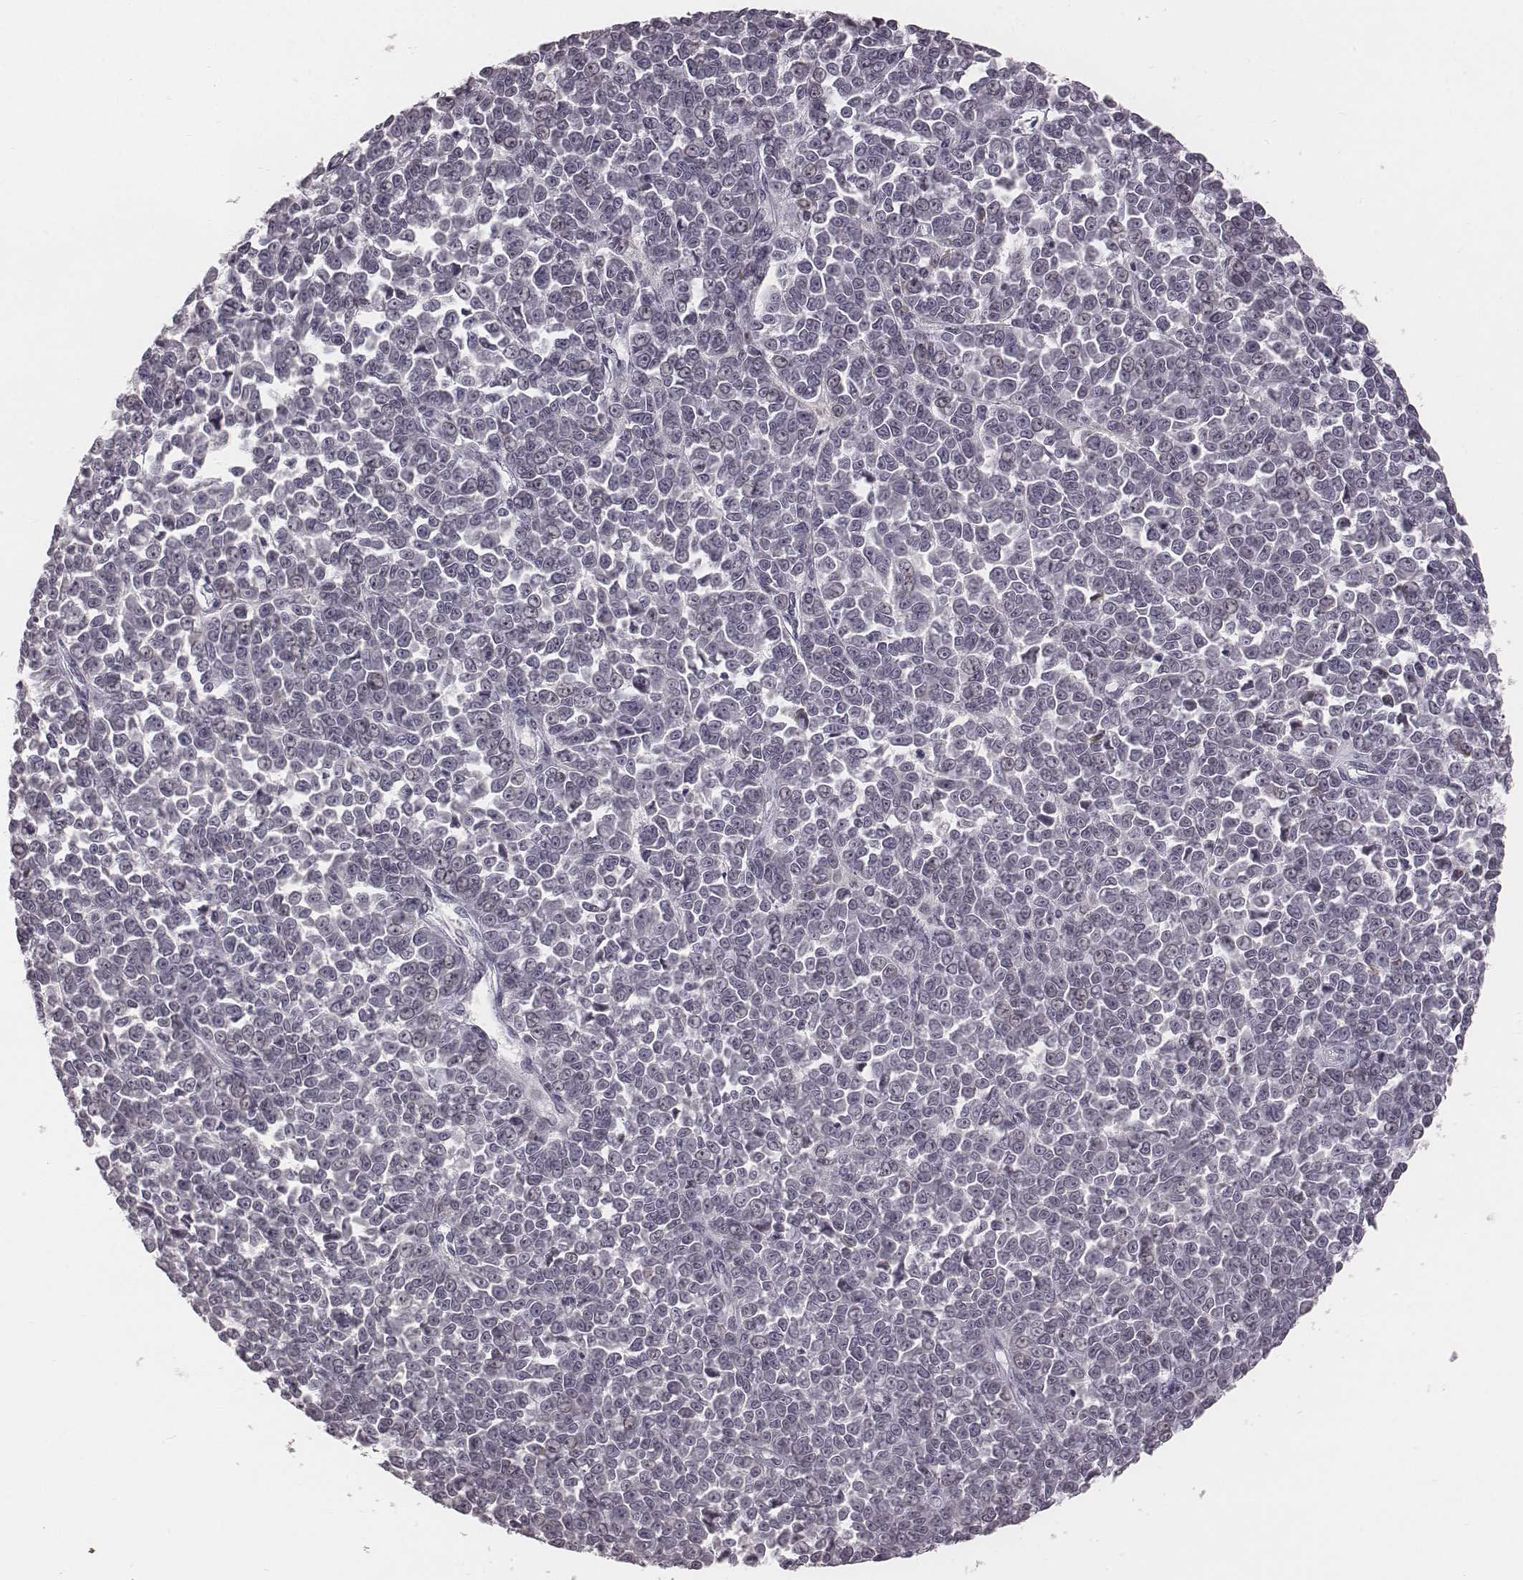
{"staining": {"intensity": "negative", "quantity": "none", "location": "none"}, "tissue": "melanoma", "cell_type": "Tumor cells", "image_type": "cancer", "snomed": [{"axis": "morphology", "description": "Malignant melanoma, NOS"}, {"axis": "topography", "description": "Skin"}], "caption": "High magnification brightfield microscopy of malignant melanoma stained with DAB (3,3'-diaminobenzidine) (brown) and counterstained with hematoxylin (blue): tumor cells show no significant staining.", "gene": "IQCG", "patient": {"sex": "female", "age": 95}}